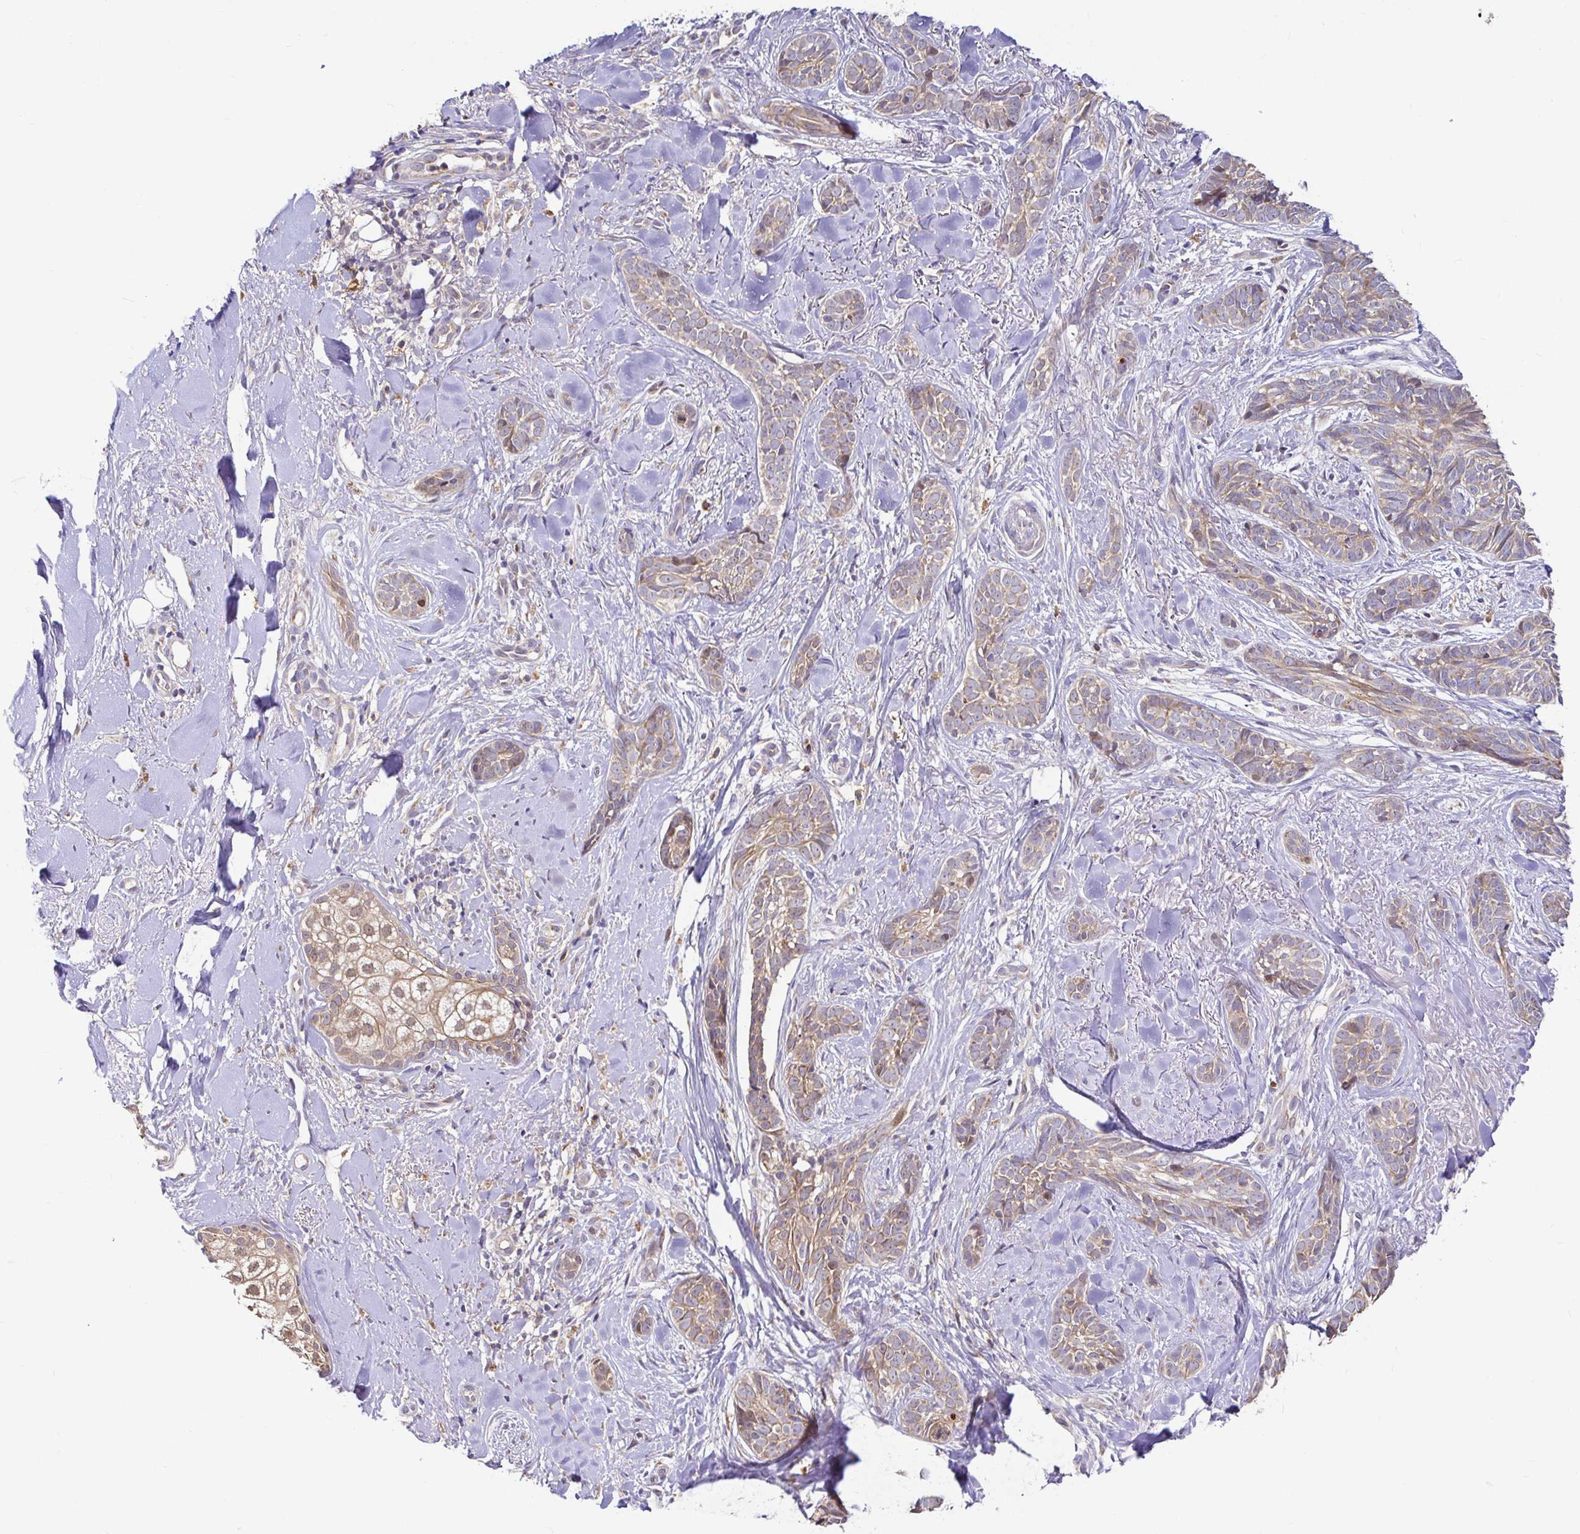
{"staining": {"intensity": "weak", "quantity": ">75%", "location": "cytoplasmic/membranous"}, "tissue": "skin cancer", "cell_type": "Tumor cells", "image_type": "cancer", "snomed": [{"axis": "morphology", "description": "Basal cell carcinoma"}, {"axis": "morphology", "description": "BCC, high aggressive"}, {"axis": "topography", "description": "Skin"}], "caption": "Skin basal cell carcinoma stained for a protein displays weak cytoplasmic/membranous positivity in tumor cells.", "gene": "ELP1", "patient": {"sex": "female", "age": 79}}